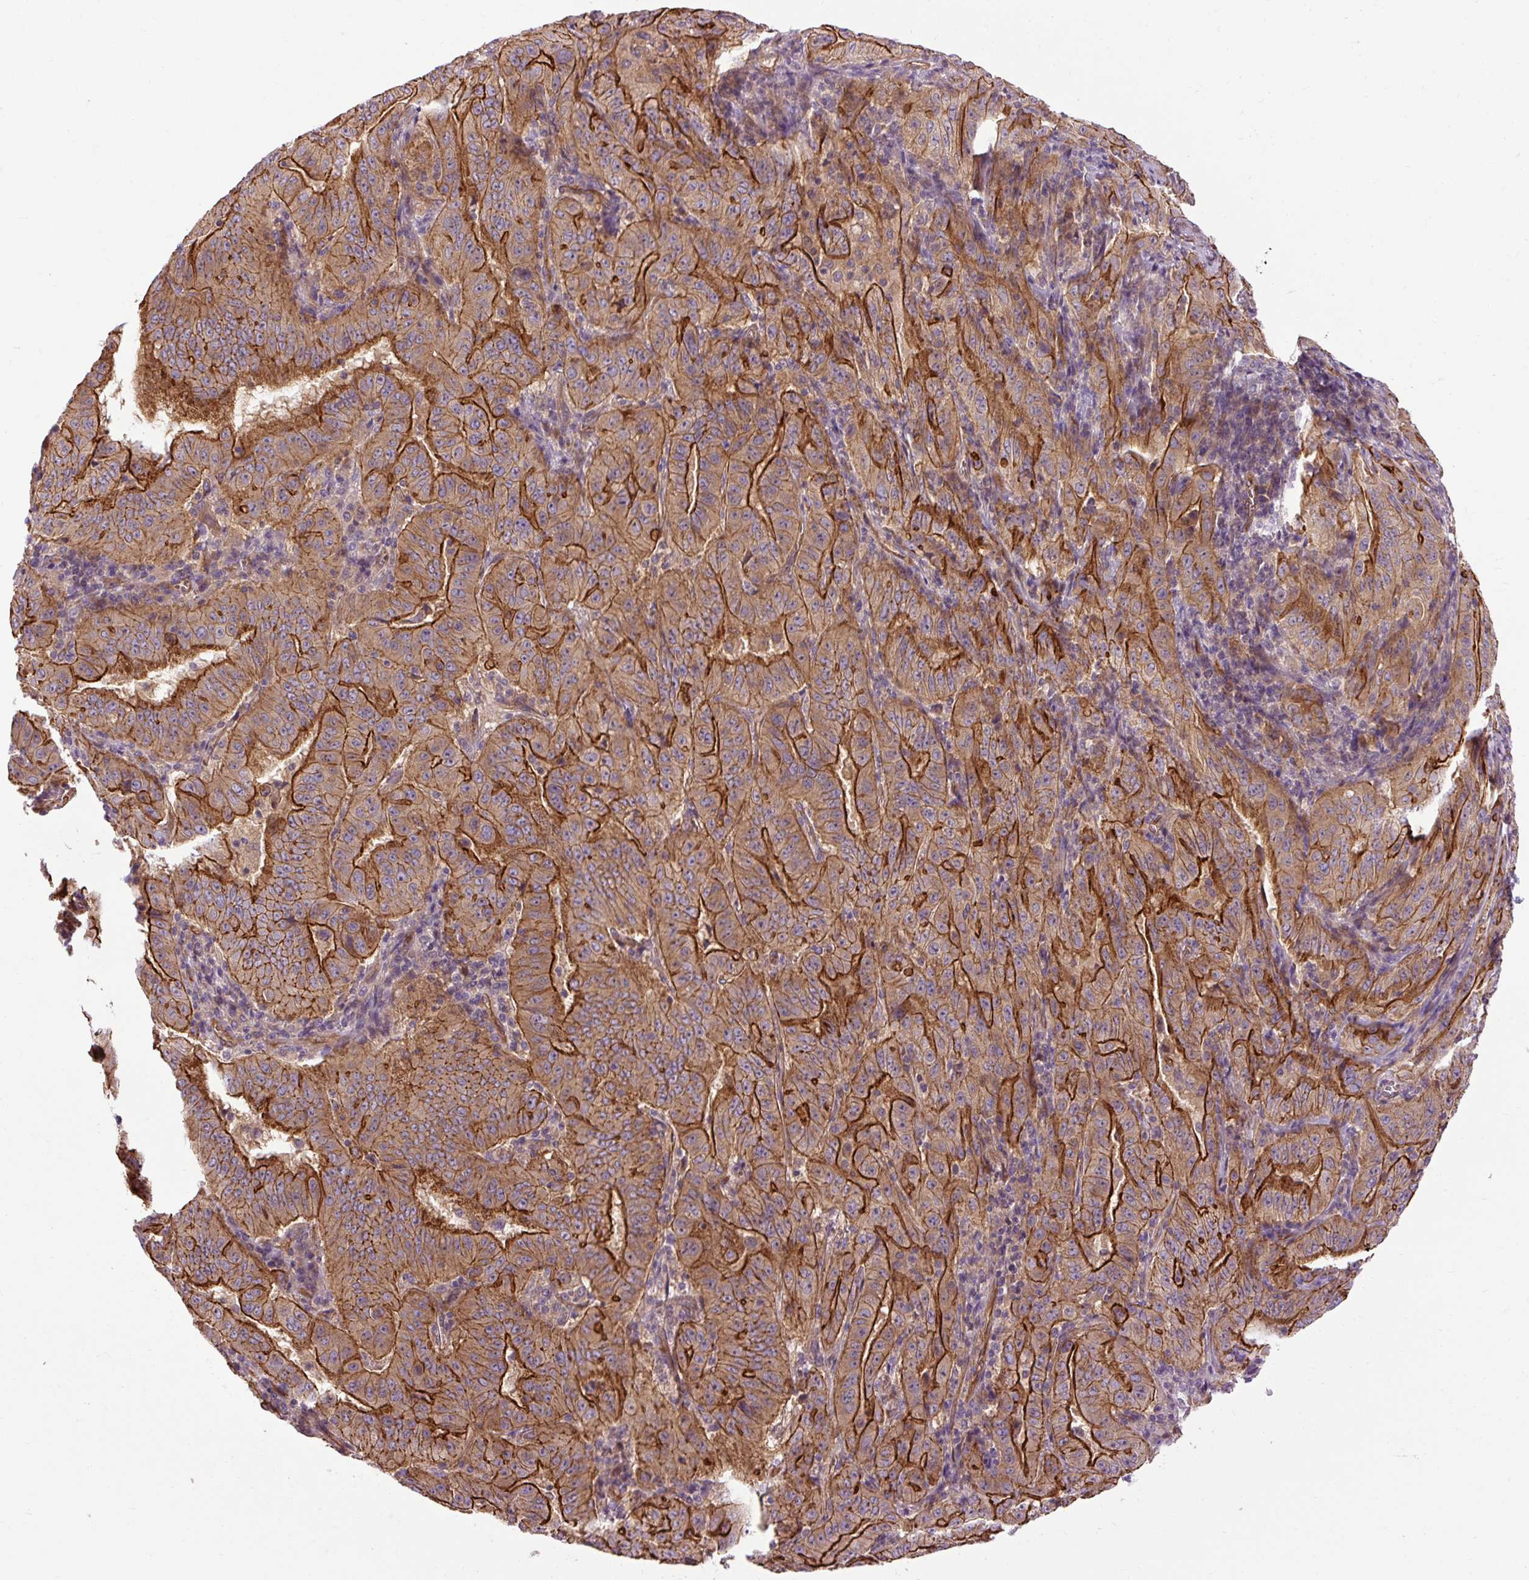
{"staining": {"intensity": "strong", "quantity": "25%-75%", "location": "cytoplasmic/membranous"}, "tissue": "pancreatic cancer", "cell_type": "Tumor cells", "image_type": "cancer", "snomed": [{"axis": "morphology", "description": "Adenocarcinoma, NOS"}, {"axis": "topography", "description": "Pancreas"}], "caption": "There is high levels of strong cytoplasmic/membranous positivity in tumor cells of pancreatic adenocarcinoma, as demonstrated by immunohistochemical staining (brown color).", "gene": "CCDC93", "patient": {"sex": "male", "age": 63}}